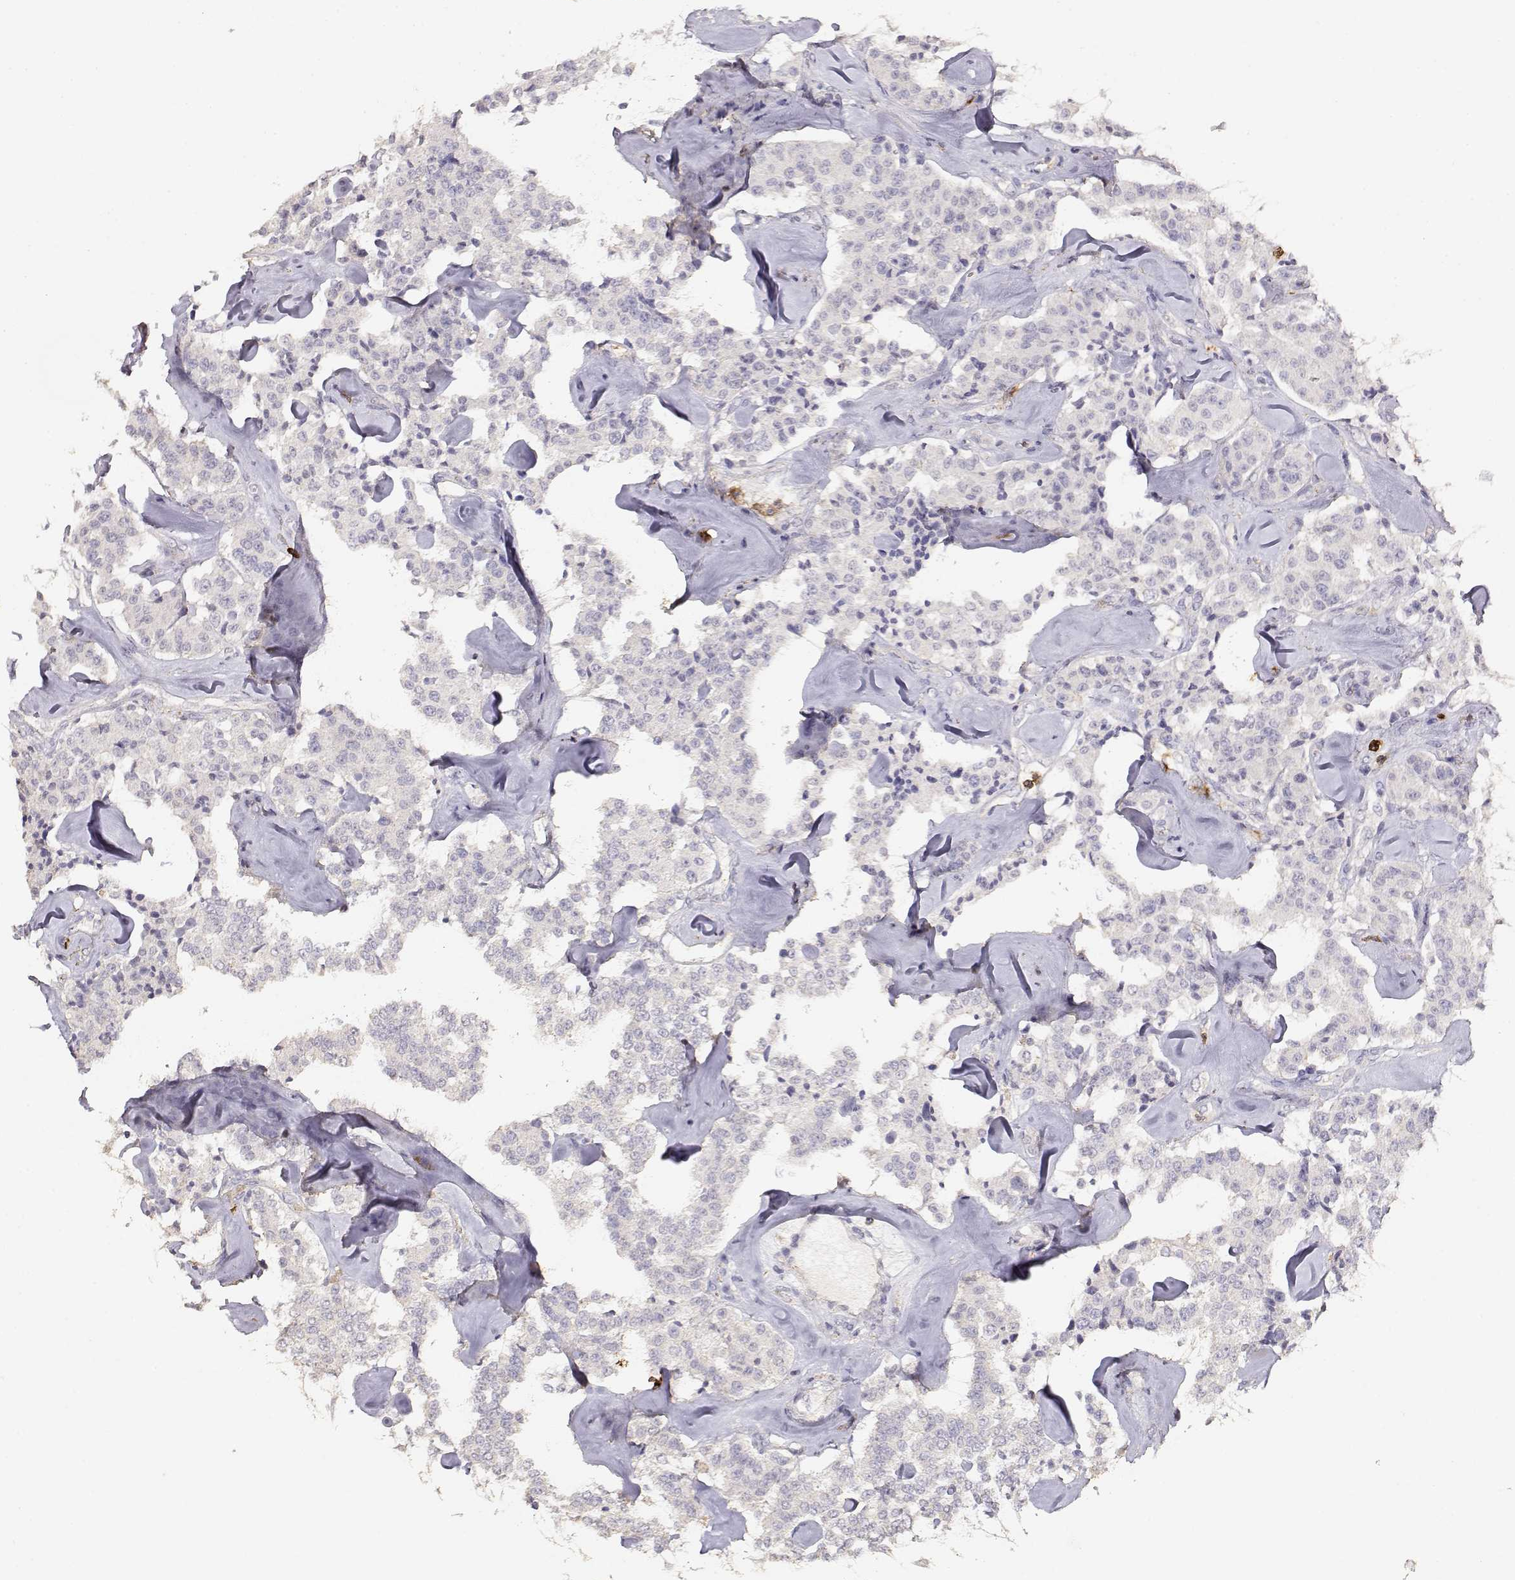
{"staining": {"intensity": "negative", "quantity": "none", "location": "none"}, "tissue": "carcinoid", "cell_type": "Tumor cells", "image_type": "cancer", "snomed": [{"axis": "morphology", "description": "Carcinoid, malignant, NOS"}, {"axis": "topography", "description": "Pancreas"}], "caption": "The immunohistochemistry histopathology image has no significant positivity in tumor cells of malignant carcinoid tissue. (Brightfield microscopy of DAB (3,3'-diaminobenzidine) immunohistochemistry at high magnification).", "gene": "TNFRSF10C", "patient": {"sex": "male", "age": 41}}